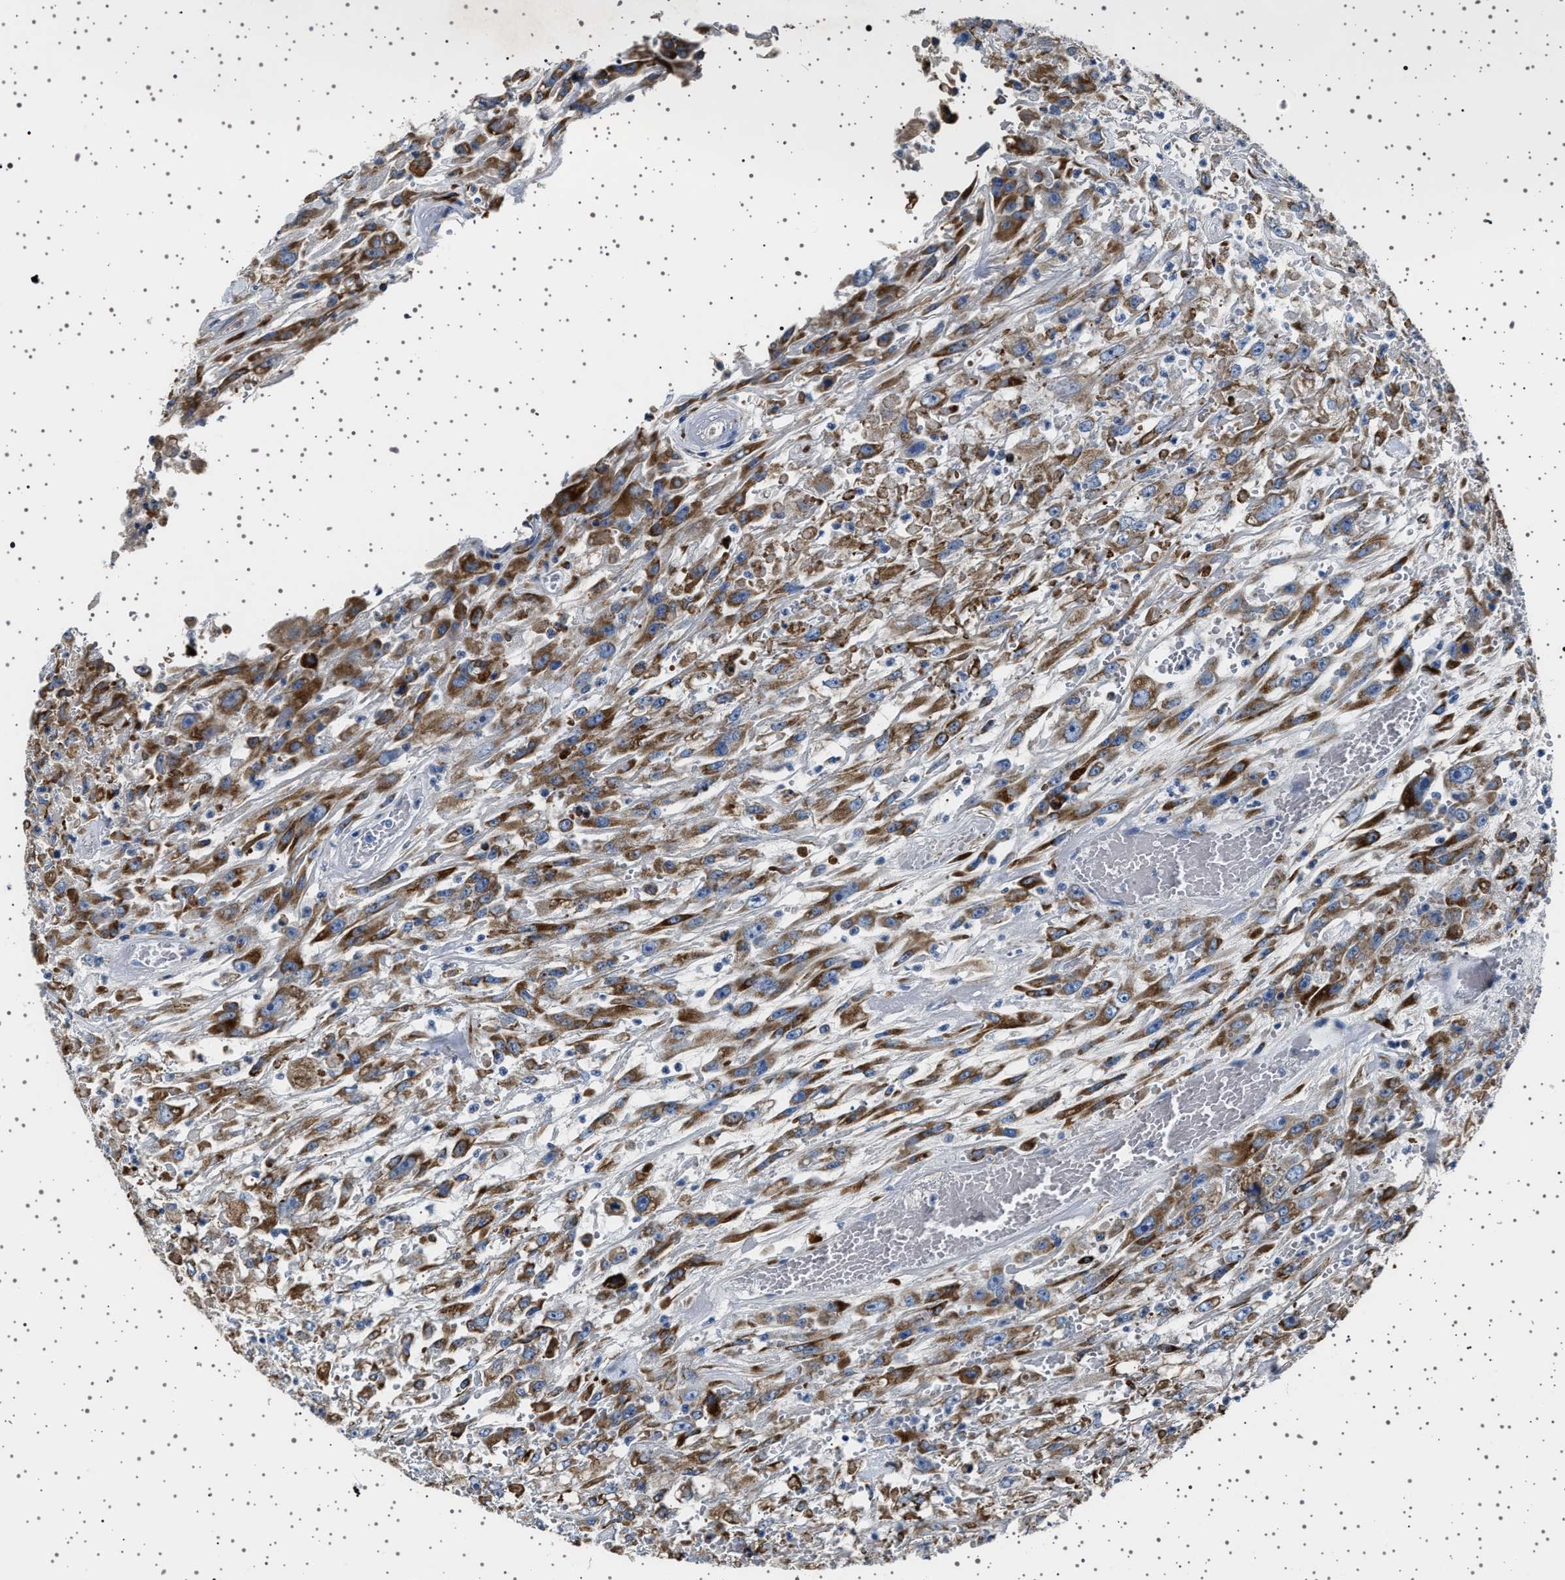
{"staining": {"intensity": "moderate", "quantity": ">75%", "location": "cytoplasmic/membranous"}, "tissue": "urothelial cancer", "cell_type": "Tumor cells", "image_type": "cancer", "snomed": [{"axis": "morphology", "description": "Urothelial carcinoma, High grade"}, {"axis": "topography", "description": "Urinary bladder"}], "caption": "Immunohistochemistry (IHC) (DAB) staining of human urothelial cancer reveals moderate cytoplasmic/membranous protein positivity in approximately >75% of tumor cells.", "gene": "FTCD", "patient": {"sex": "male", "age": 46}}